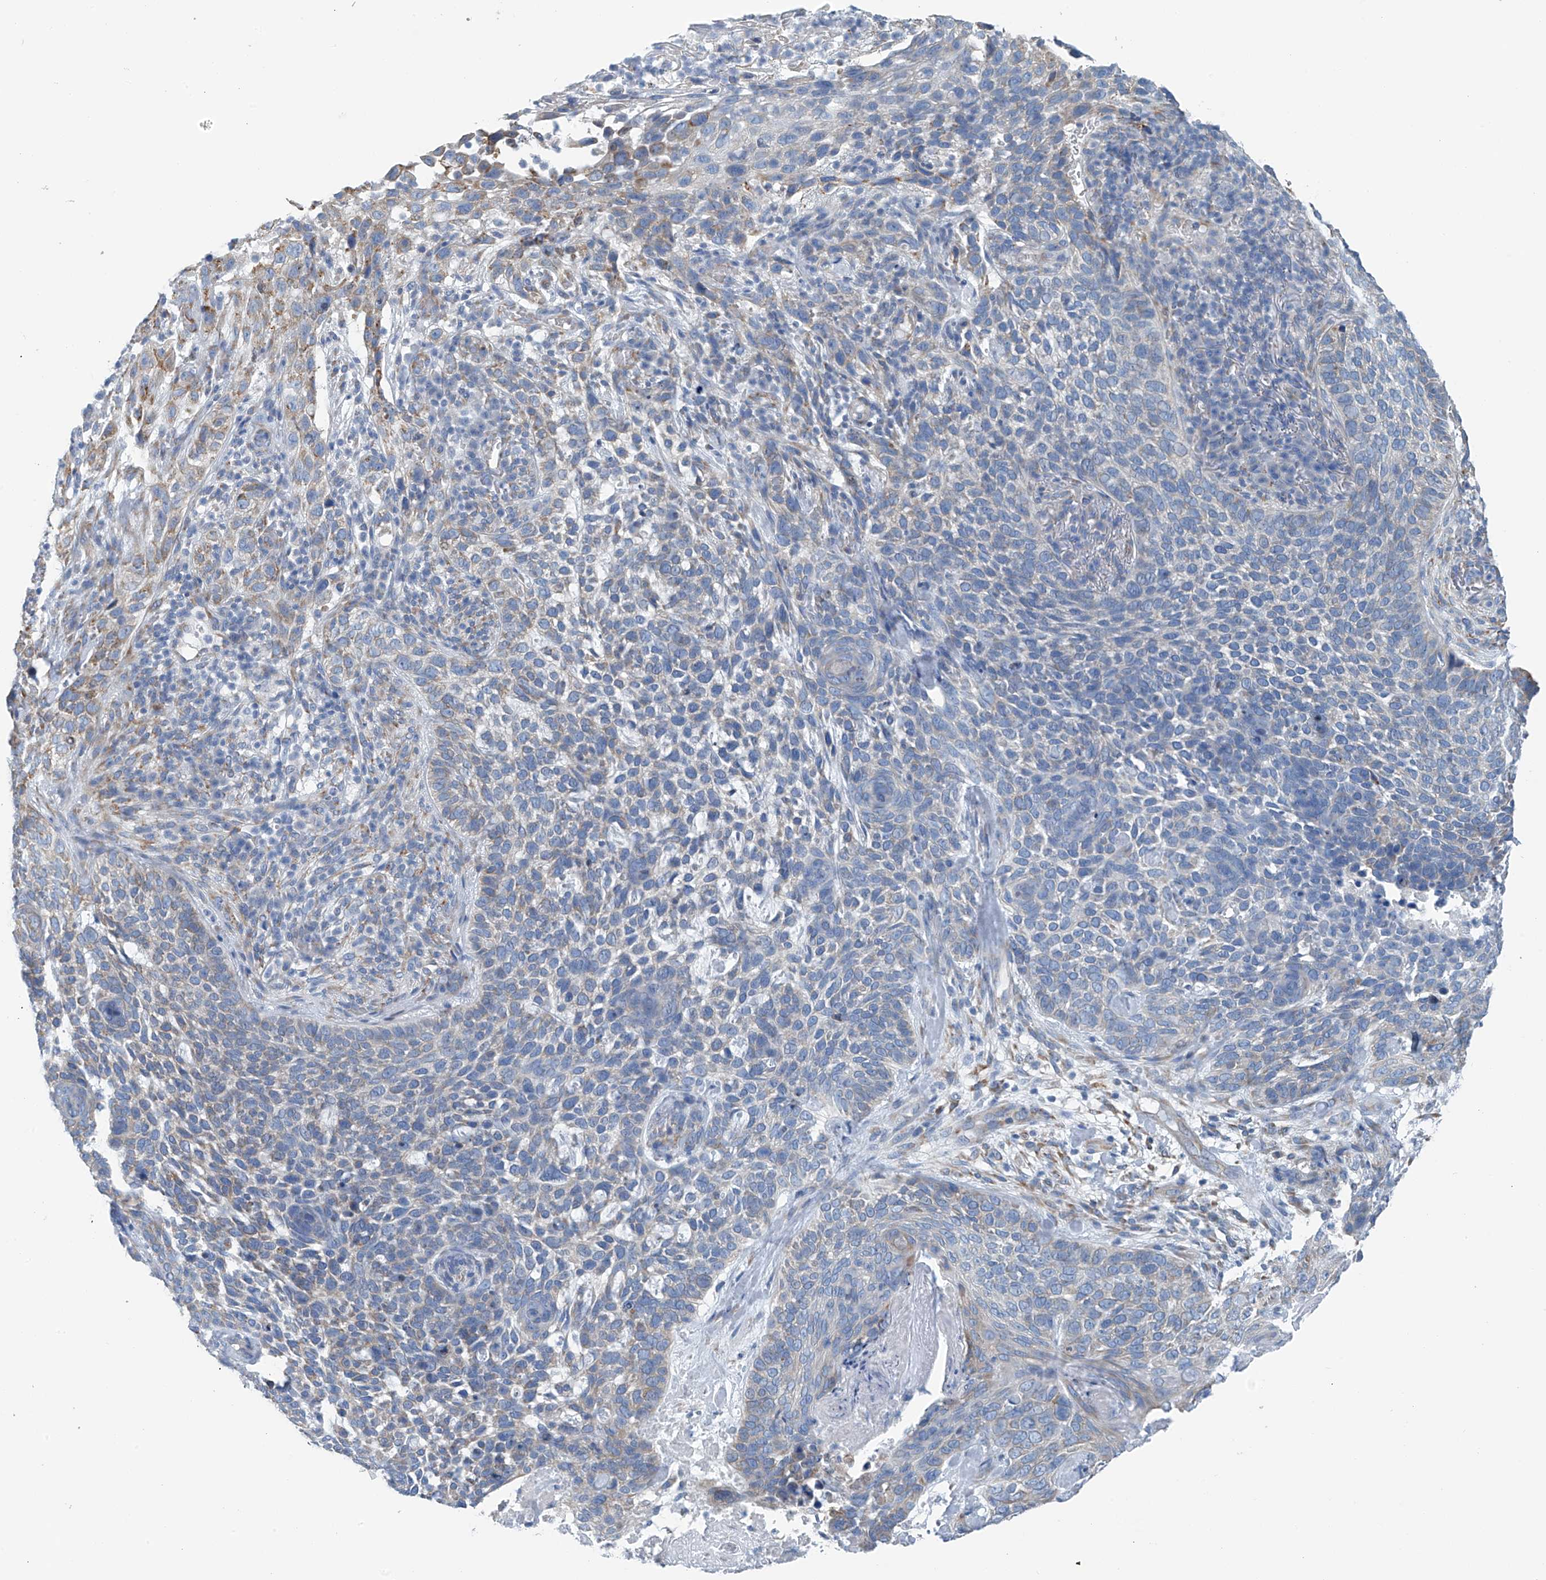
{"staining": {"intensity": "moderate", "quantity": "<25%", "location": "cytoplasmic/membranous"}, "tissue": "skin cancer", "cell_type": "Tumor cells", "image_type": "cancer", "snomed": [{"axis": "morphology", "description": "Basal cell carcinoma"}, {"axis": "topography", "description": "Skin"}], "caption": "A brown stain labels moderate cytoplasmic/membranous expression of a protein in human skin cancer (basal cell carcinoma) tumor cells.", "gene": "RCN2", "patient": {"sex": "female", "age": 64}}